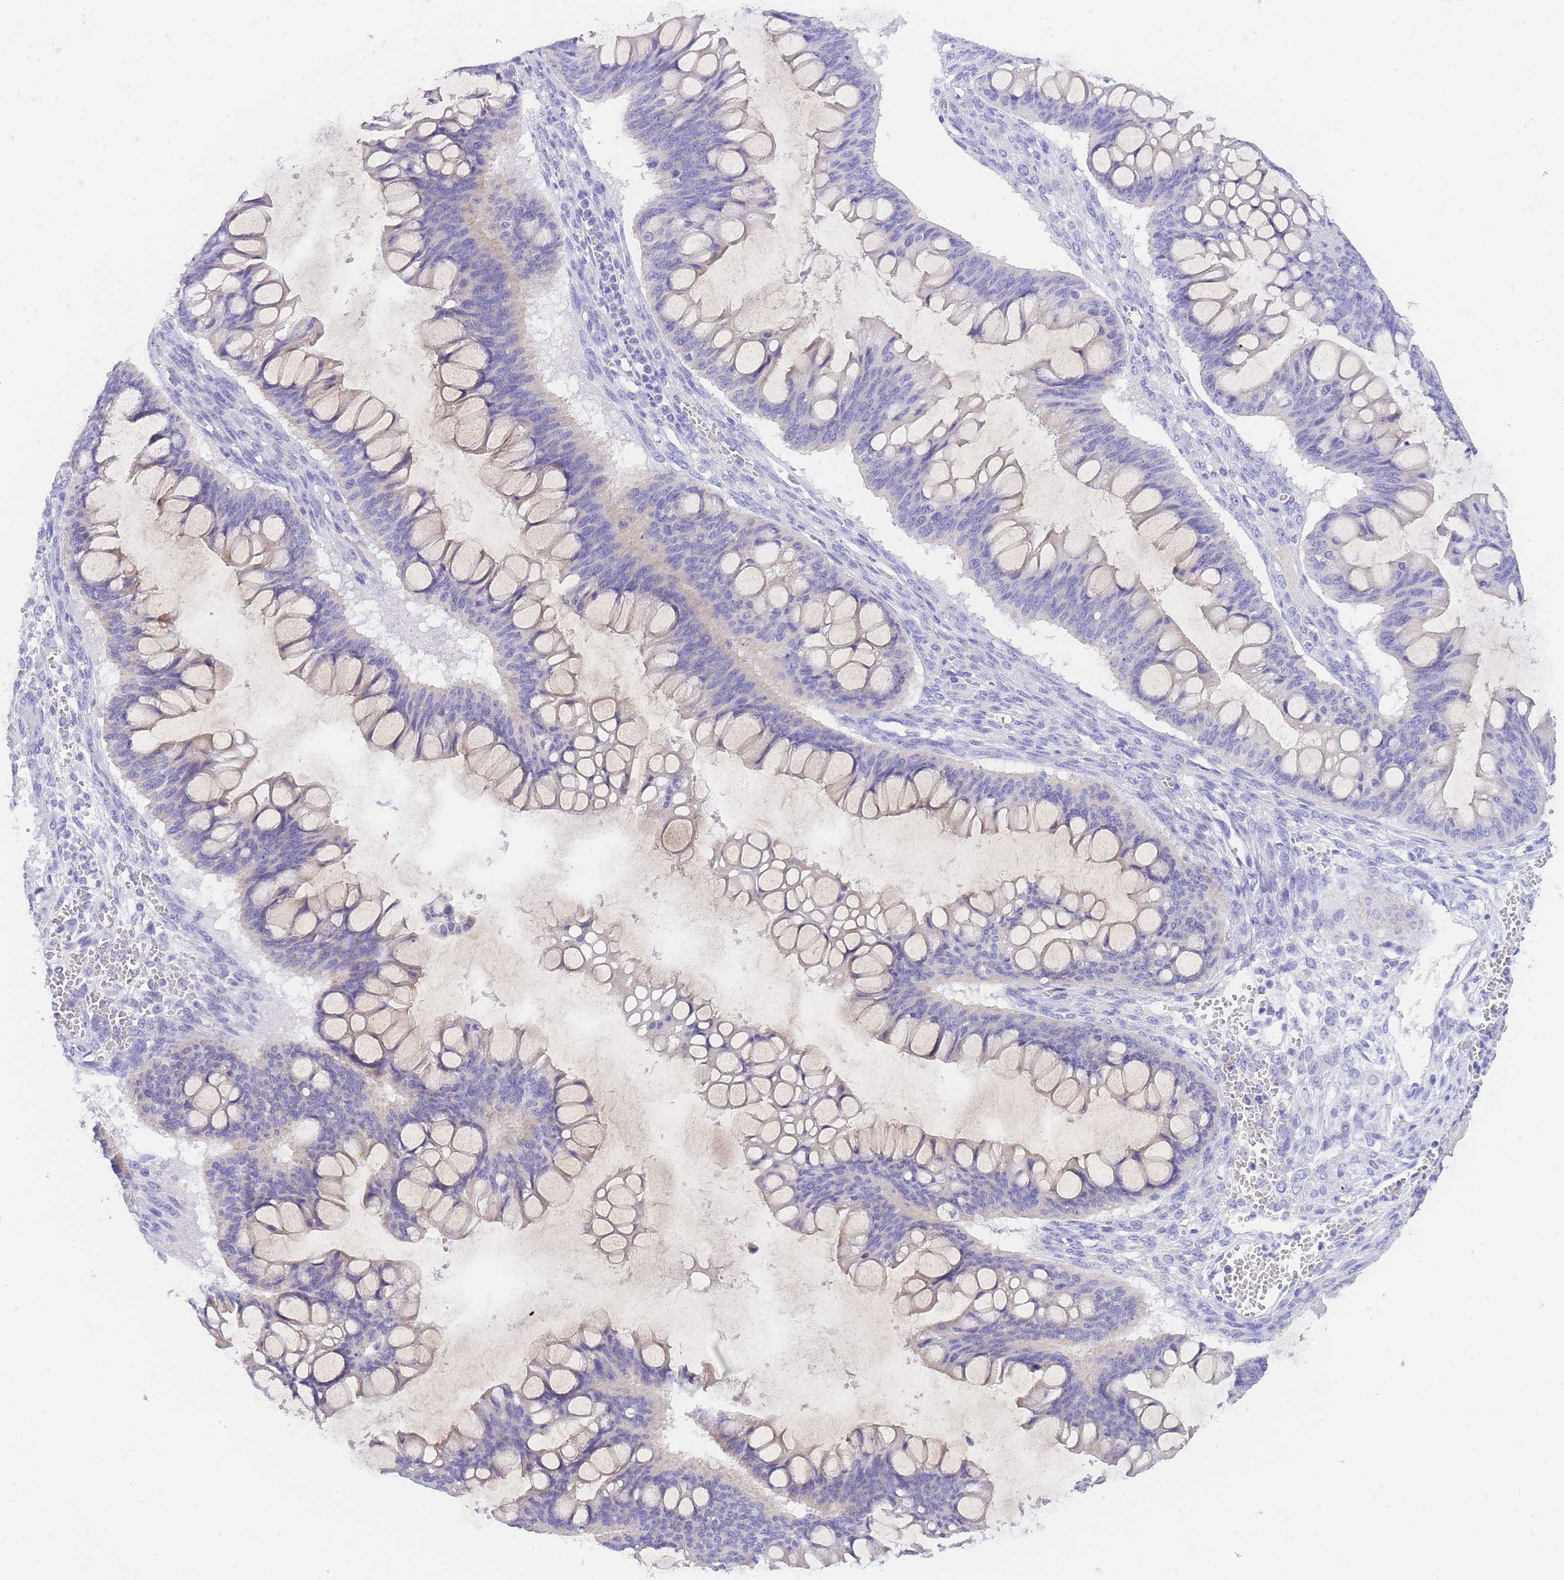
{"staining": {"intensity": "negative", "quantity": "none", "location": "none"}, "tissue": "ovarian cancer", "cell_type": "Tumor cells", "image_type": "cancer", "snomed": [{"axis": "morphology", "description": "Cystadenocarcinoma, mucinous, NOS"}, {"axis": "topography", "description": "Ovary"}], "caption": "This is an immunohistochemistry photomicrograph of ovarian cancer (mucinous cystadenocarcinoma). There is no expression in tumor cells.", "gene": "NKD2", "patient": {"sex": "female", "age": 73}}